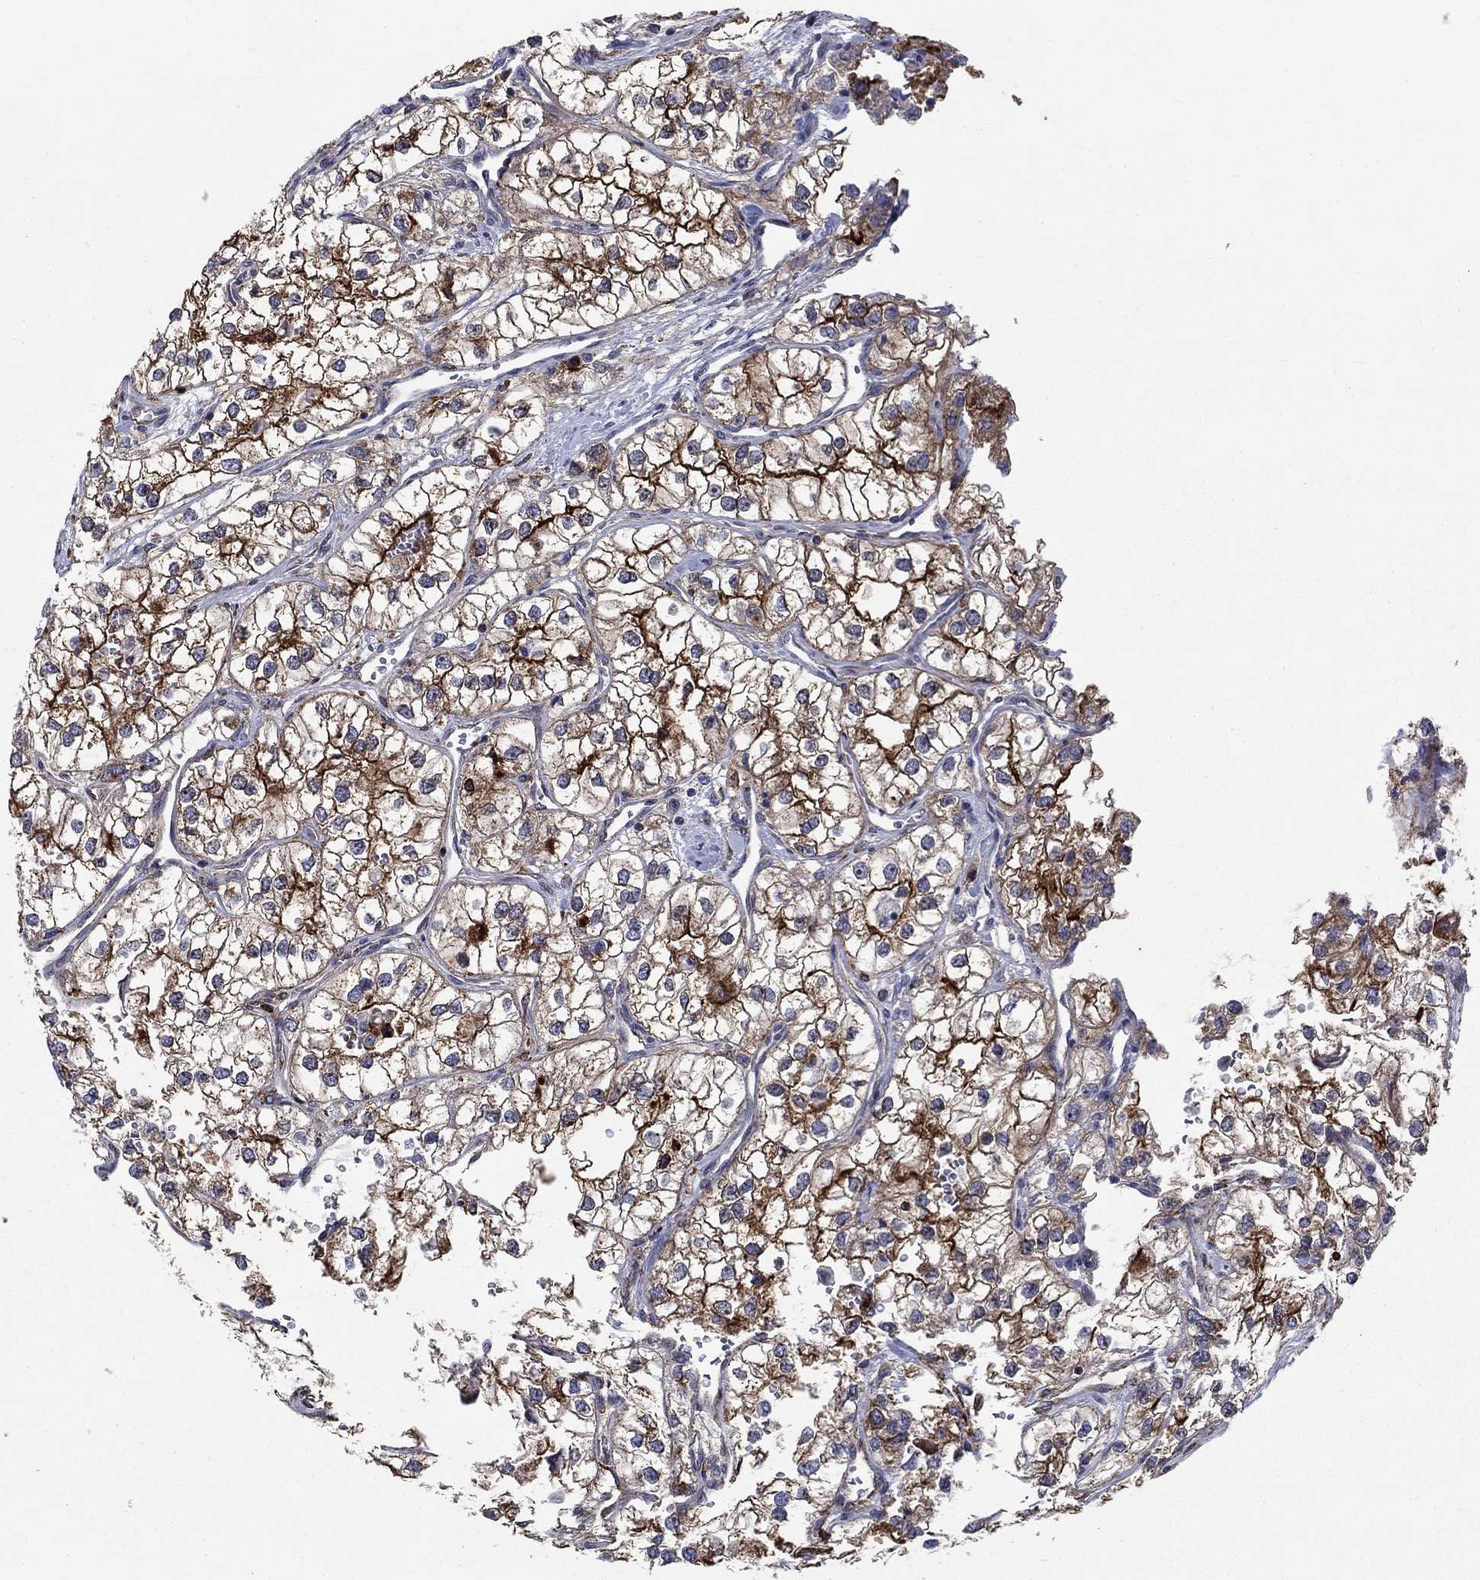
{"staining": {"intensity": "strong", "quantity": "25%-75%", "location": "cytoplasmic/membranous"}, "tissue": "renal cancer", "cell_type": "Tumor cells", "image_type": "cancer", "snomed": [{"axis": "morphology", "description": "Adenocarcinoma, NOS"}, {"axis": "topography", "description": "Kidney"}], "caption": "Strong cytoplasmic/membranous positivity for a protein is identified in approximately 25%-75% of tumor cells of adenocarcinoma (renal) using IHC.", "gene": "SLC1A1", "patient": {"sex": "male", "age": 59}}